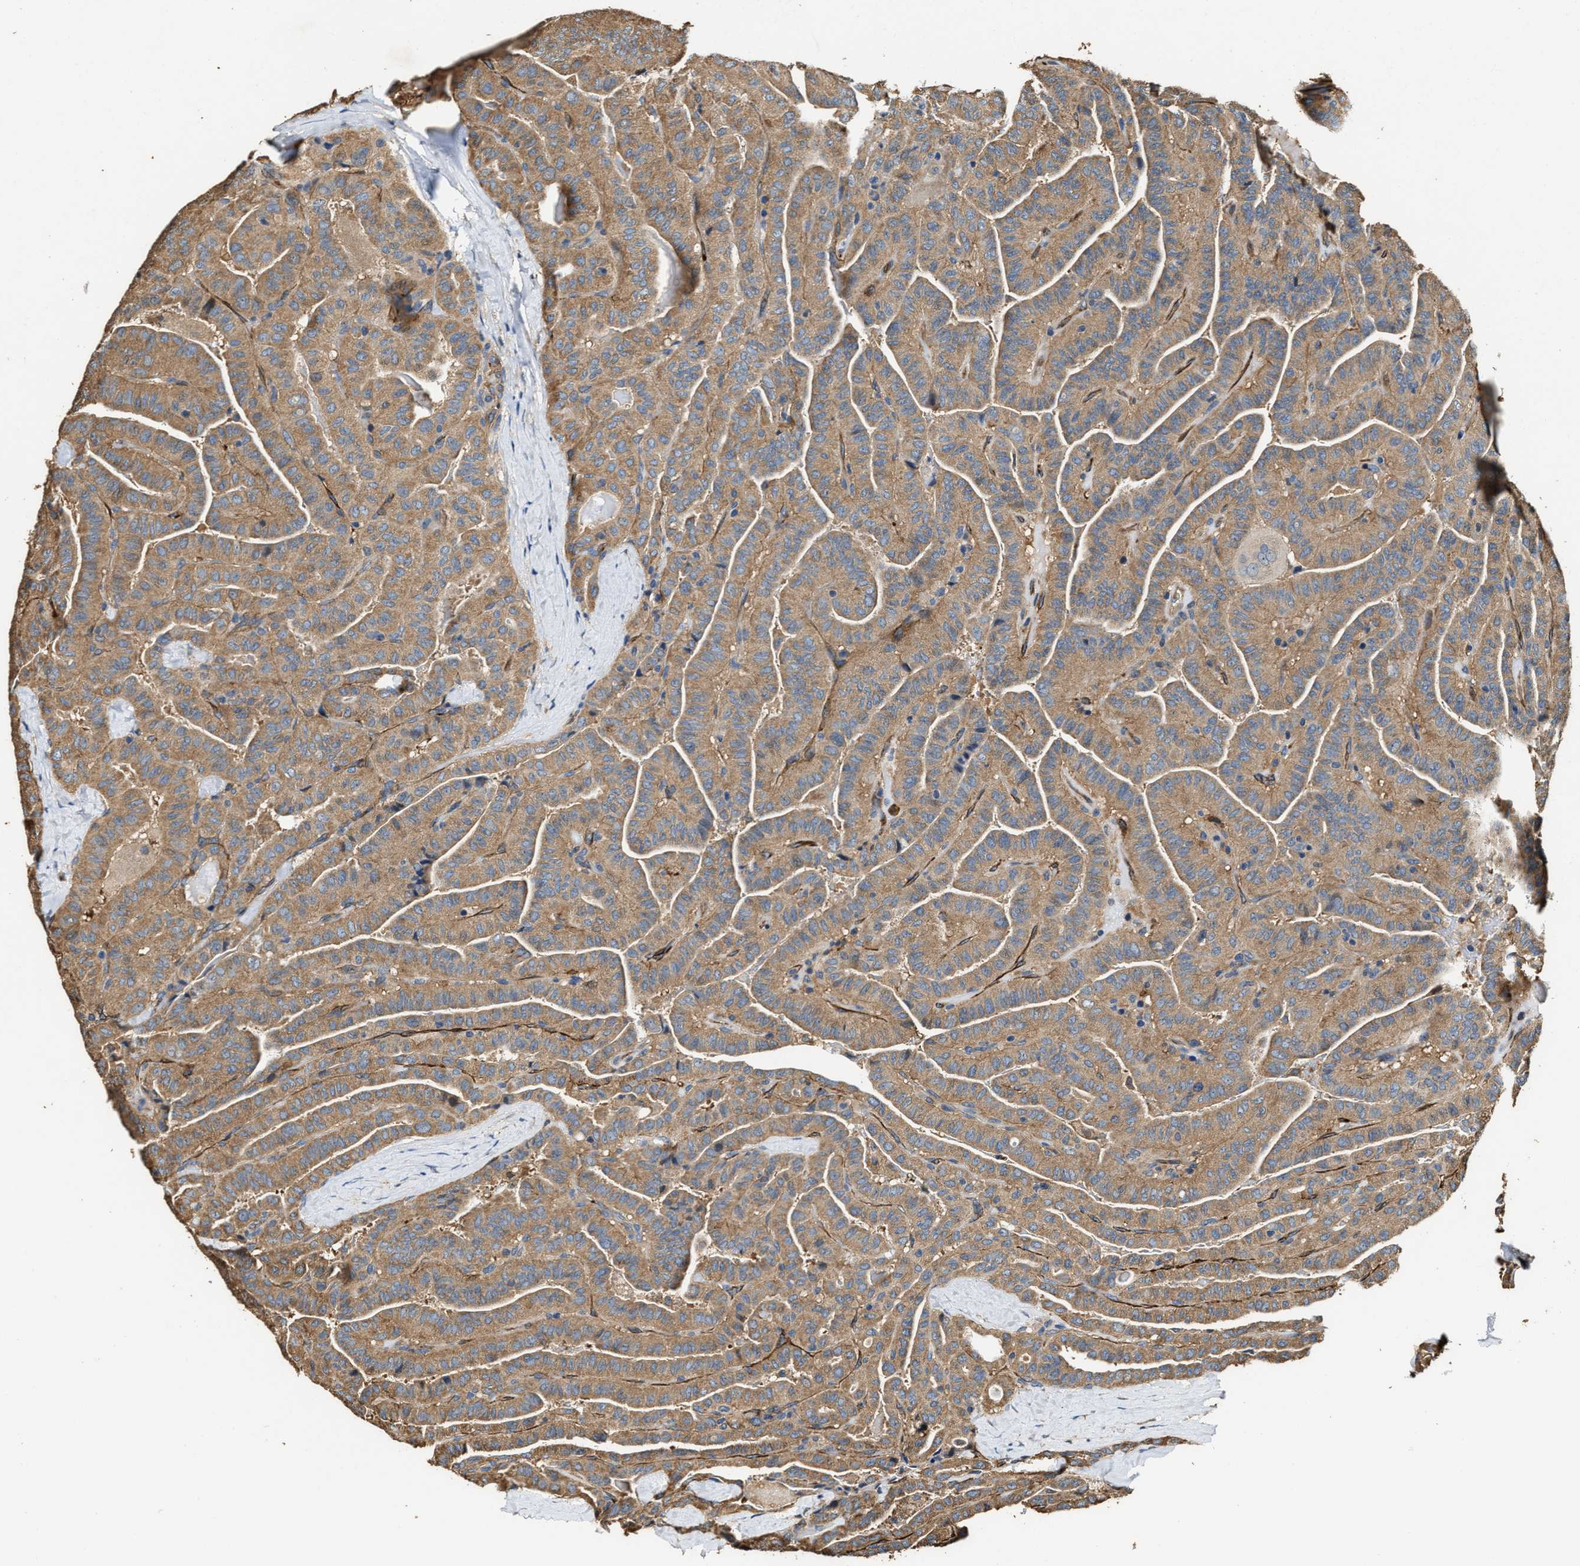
{"staining": {"intensity": "moderate", "quantity": ">75%", "location": "cytoplasmic/membranous"}, "tissue": "thyroid cancer", "cell_type": "Tumor cells", "image_type": "cancer", "snomed": [{"axis": "morphology", "description": "Papillary adenocarcinoma, NOS"}, {"axis": "topography", "description": "Thyroid gland"}], "caption": "Protein expression by immunohistochemistry displays moderate cytoplasmic/membranous expression in about >75% of tumor cells in thyroid papillary adenocarcinoma.", "gene": "GFRA3", "patient": {"sex": "male", "age": 77}}